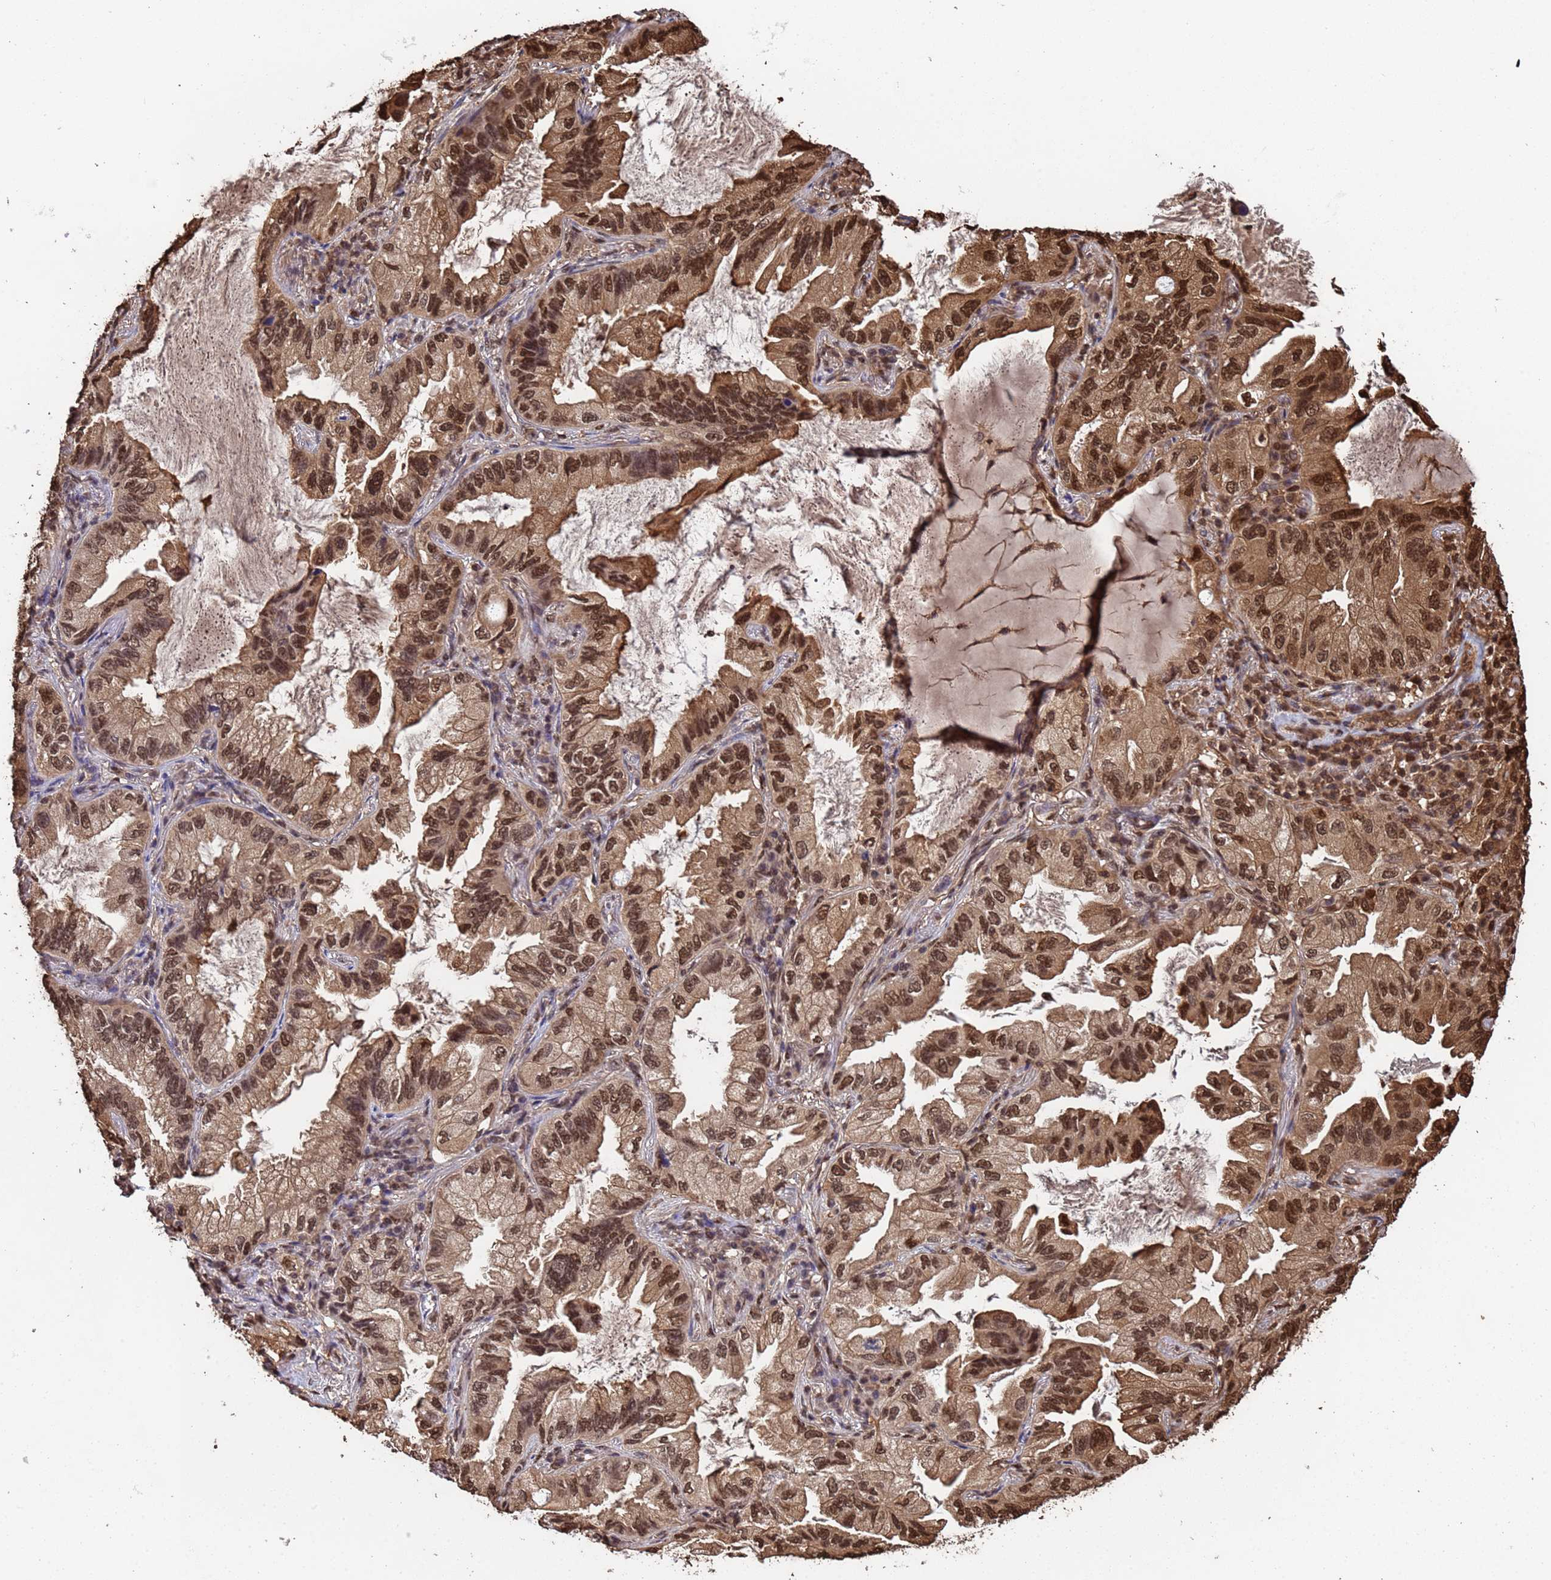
{"staining": {"intensity": "moderate", "quantity": ">75%", "location": "cytoplasmic/membranous,nuclear"}, "tissue": "lung cancer", "cell_type": "Tumor cells", "image_type": "cancer", "snomed": [{"axis": "morphology", "description": "Adenocarcinoma, NOS"}, {"axis": "topography", "description": "Lung"}], "caption": "A high-resolution histopathology image shows immunohistochemistry staining of lung cancer, which demonstrates moderate cytoplasmic/membranous and nuclear positivity in approximately >75% of tumor cells.", "gene": "SUMO4", "patient": {"sex": "female", "age": 69}}